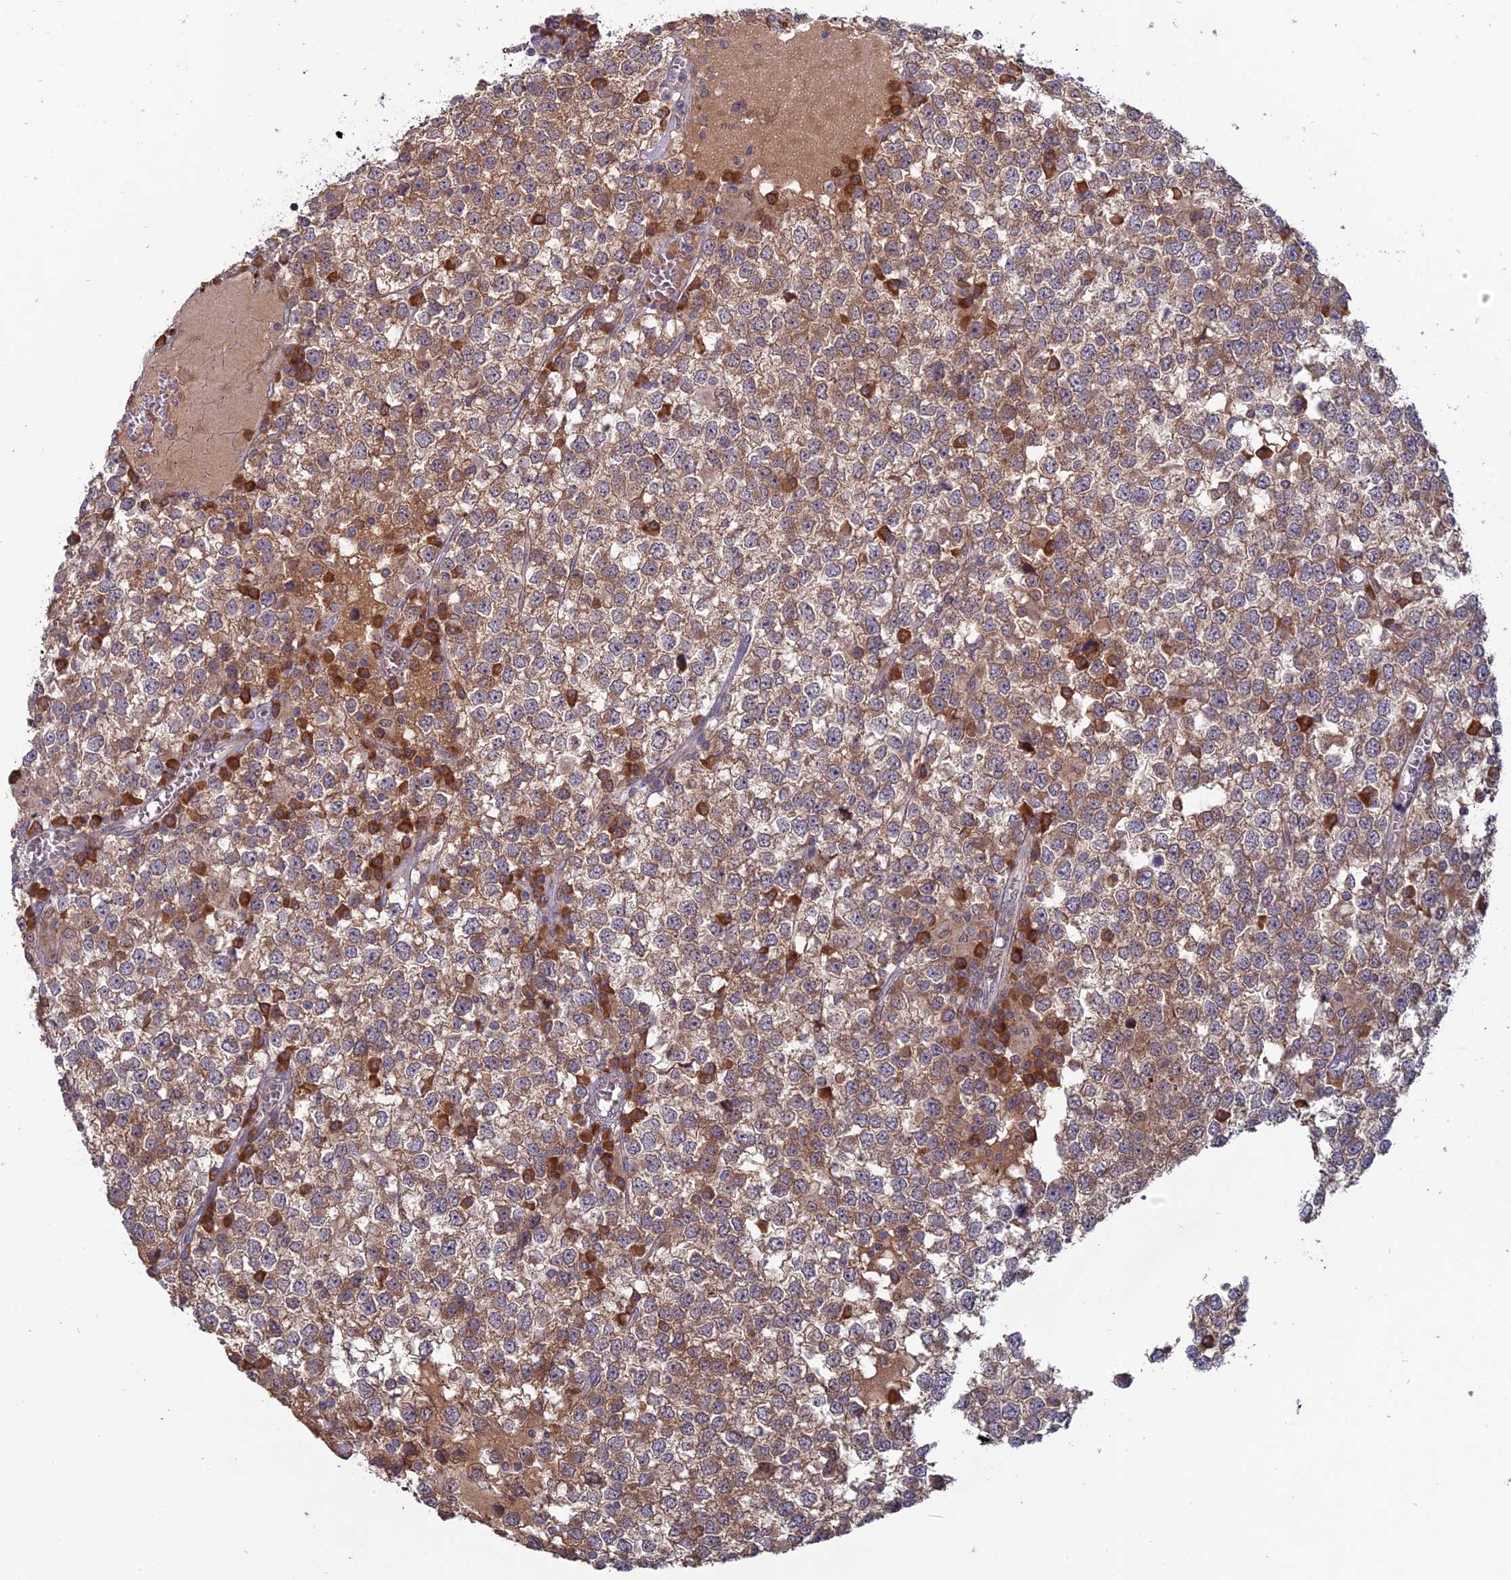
{"staining": {"intensity": "moderate", "quantity": "25%-75%", "location": "cytoplasmic/membranous"}, "tissue": "testis cancer", "cell_type": "Tumor cells", "image_type": "cancer", "snomed": [{"axis": "morphology", "description": "Seminoma, NOS"}, {"axis": "topography", "description": "Testis"}], "caption": "IHC staining of testis cancer, which demonstrates medium levels of moderate cytoplasmic/membranous positivity in about 25%-75% of tumor cells indicating moderate cytoplasmic/membranous protein expression. The staining was performed using DAB (brown) for protein detection and nuclei were counterstained in hematoxylin (blue).", "gene": "TMEM208", "patient": {"sex": "male", "age": 65}}